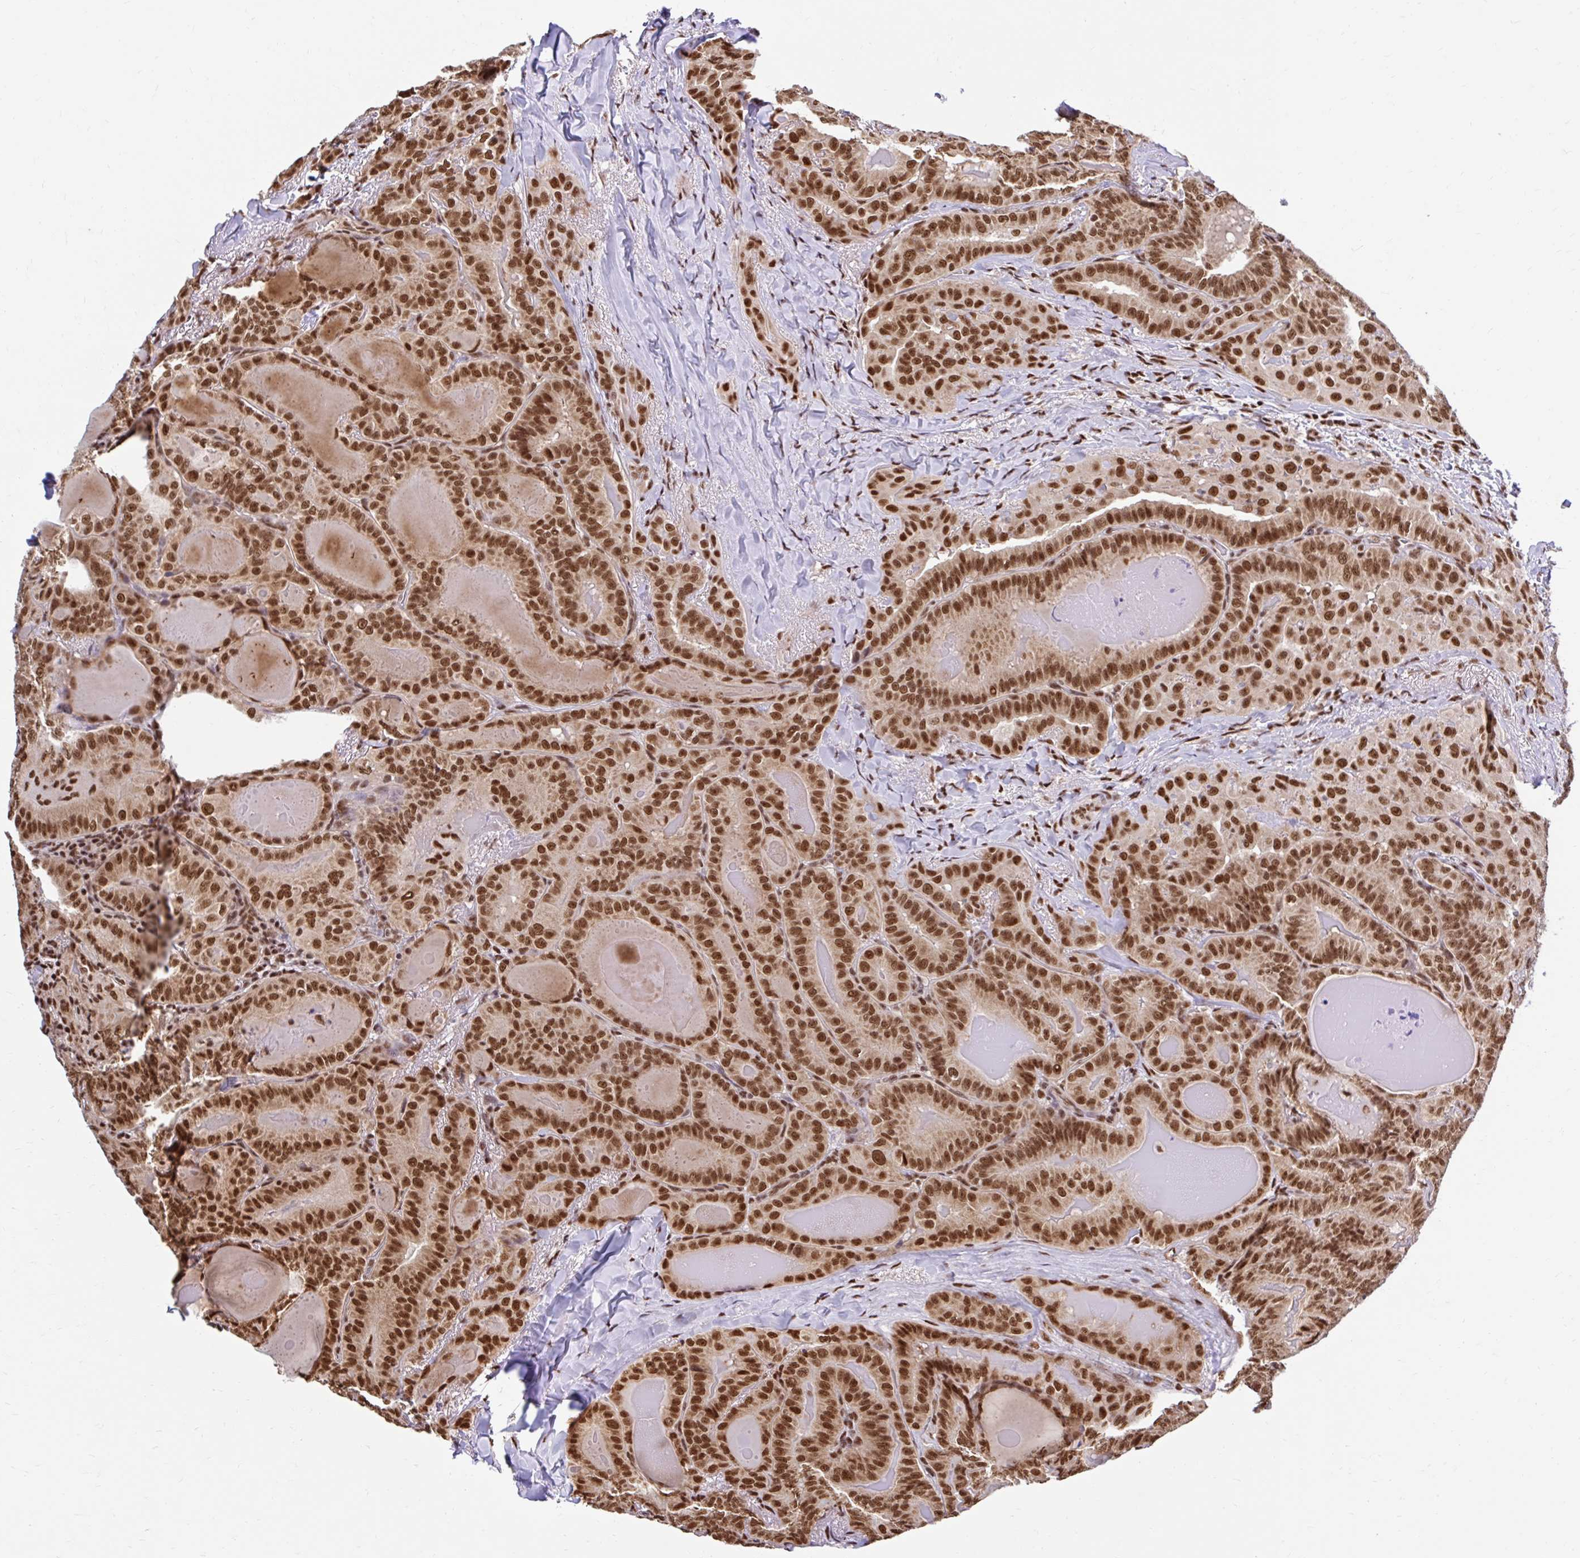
{"staining": {"intensity": "moderate", "quantity": ">75%", "location": "nuclear"}, "tissue": "thyroid cancer", "cell_type": "Tumor cells", "image_type": "cancer", "snomed": [{"axis": "morphology", "description": "Papillary adenocarcinoma, NOS"}, {"axis": "topography", "description": "Thyroid gland"}], "caption": "Immunohistochemistry (IHC) micrograph of neoplastic tissue: thyroid cancer stained using immunohistochemistry exhibits medium levels of moderate protein expression localized specifically in the nuclear of tumor cells, appearing as a nuclear brown color.", "gene": "ABCA9", "patient": {"sex": "female", "age": 68}}